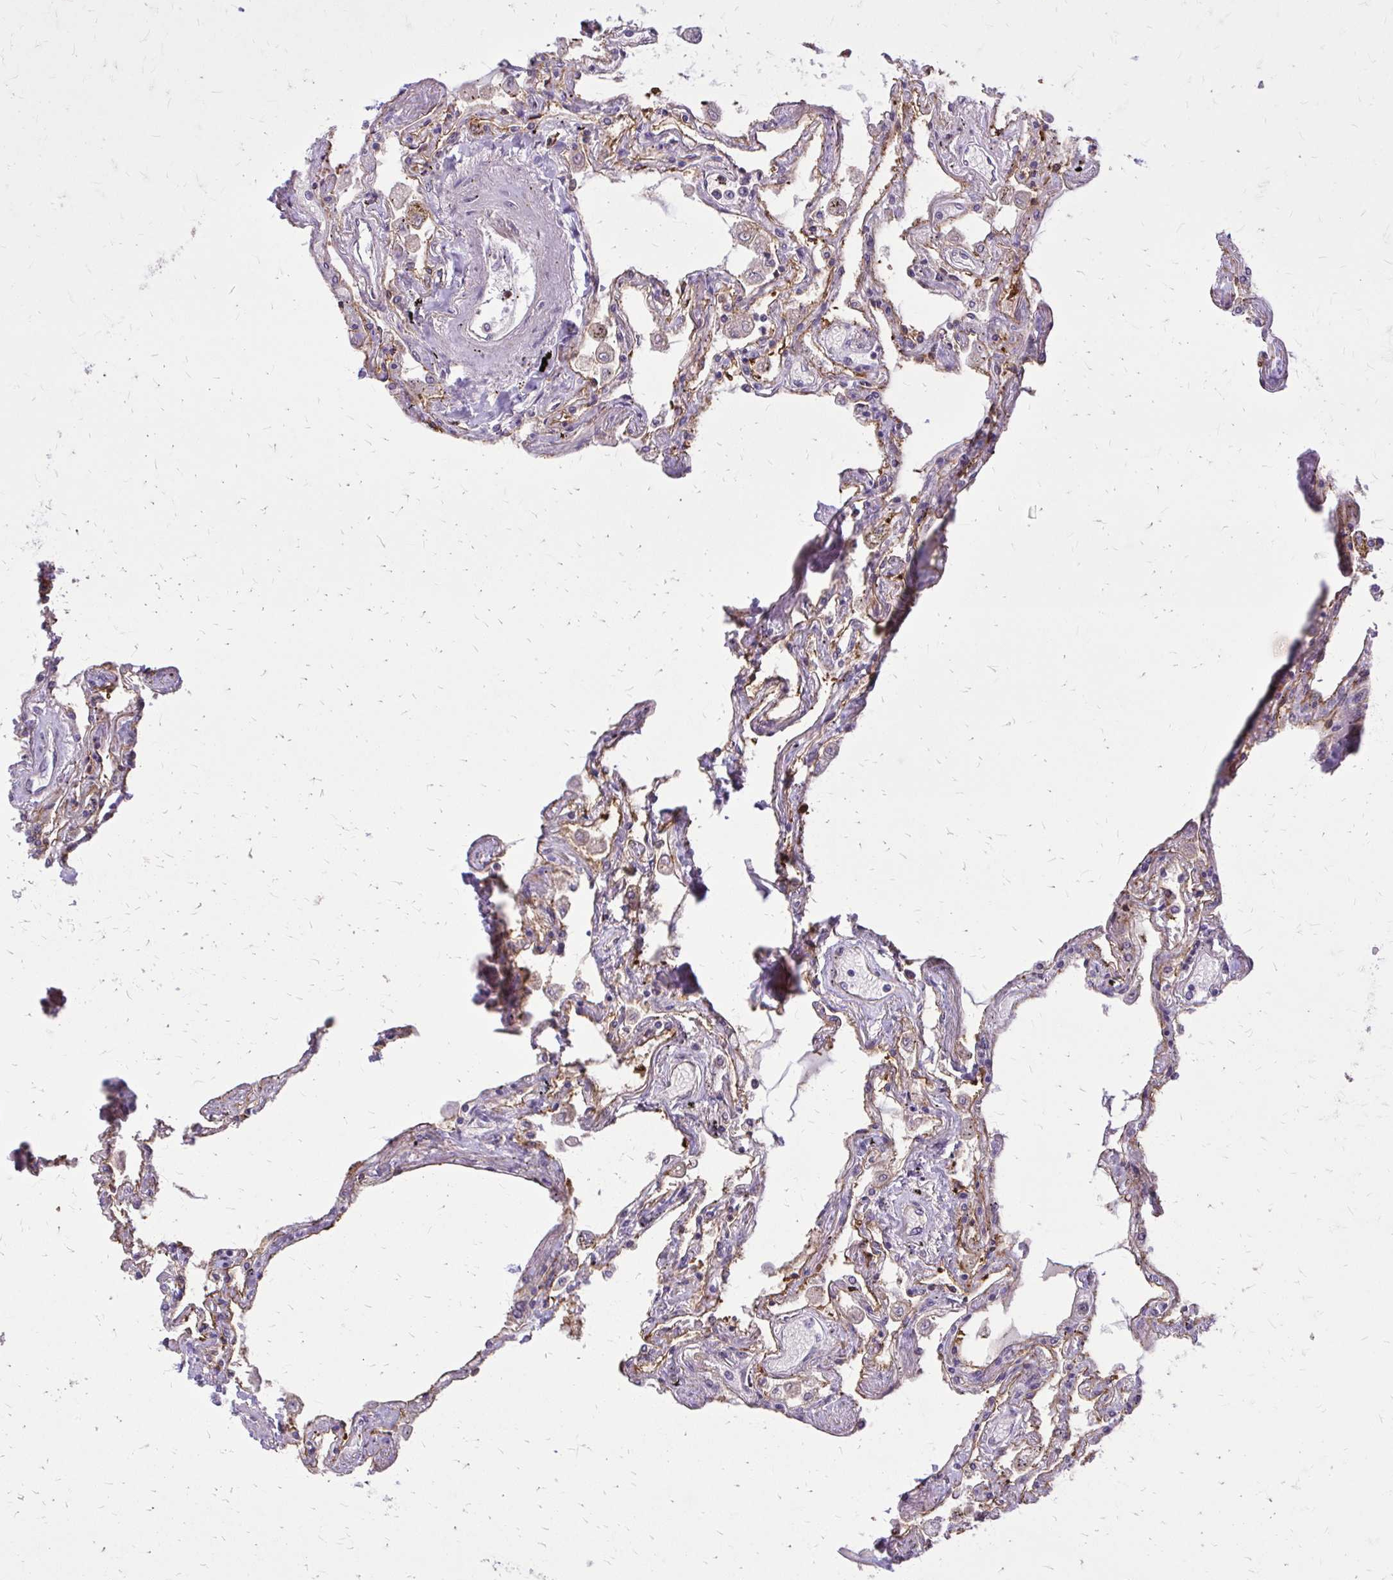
{"staining": {"intensity": "negative", "quantity": "none", "location": "none"}, "tissue": "lung", "cell_type": "Alveolar cells", "image_type": "normal", "snomed": [{"axis": "morphology", "description": "Normal tissue, NOS"}, {"axis": "morphology", "description": "Adenocarcinoma, NOS"}, {"axis": "topography", "description": "Cartilage tissue"}, {"axis": "topography", "description": "Lung"}], "caption": "Alveolar cells show no significant protein positivity in normal lung.", "gene": "OXNAD1", "patient": {"sex": "female", "age": 67}}